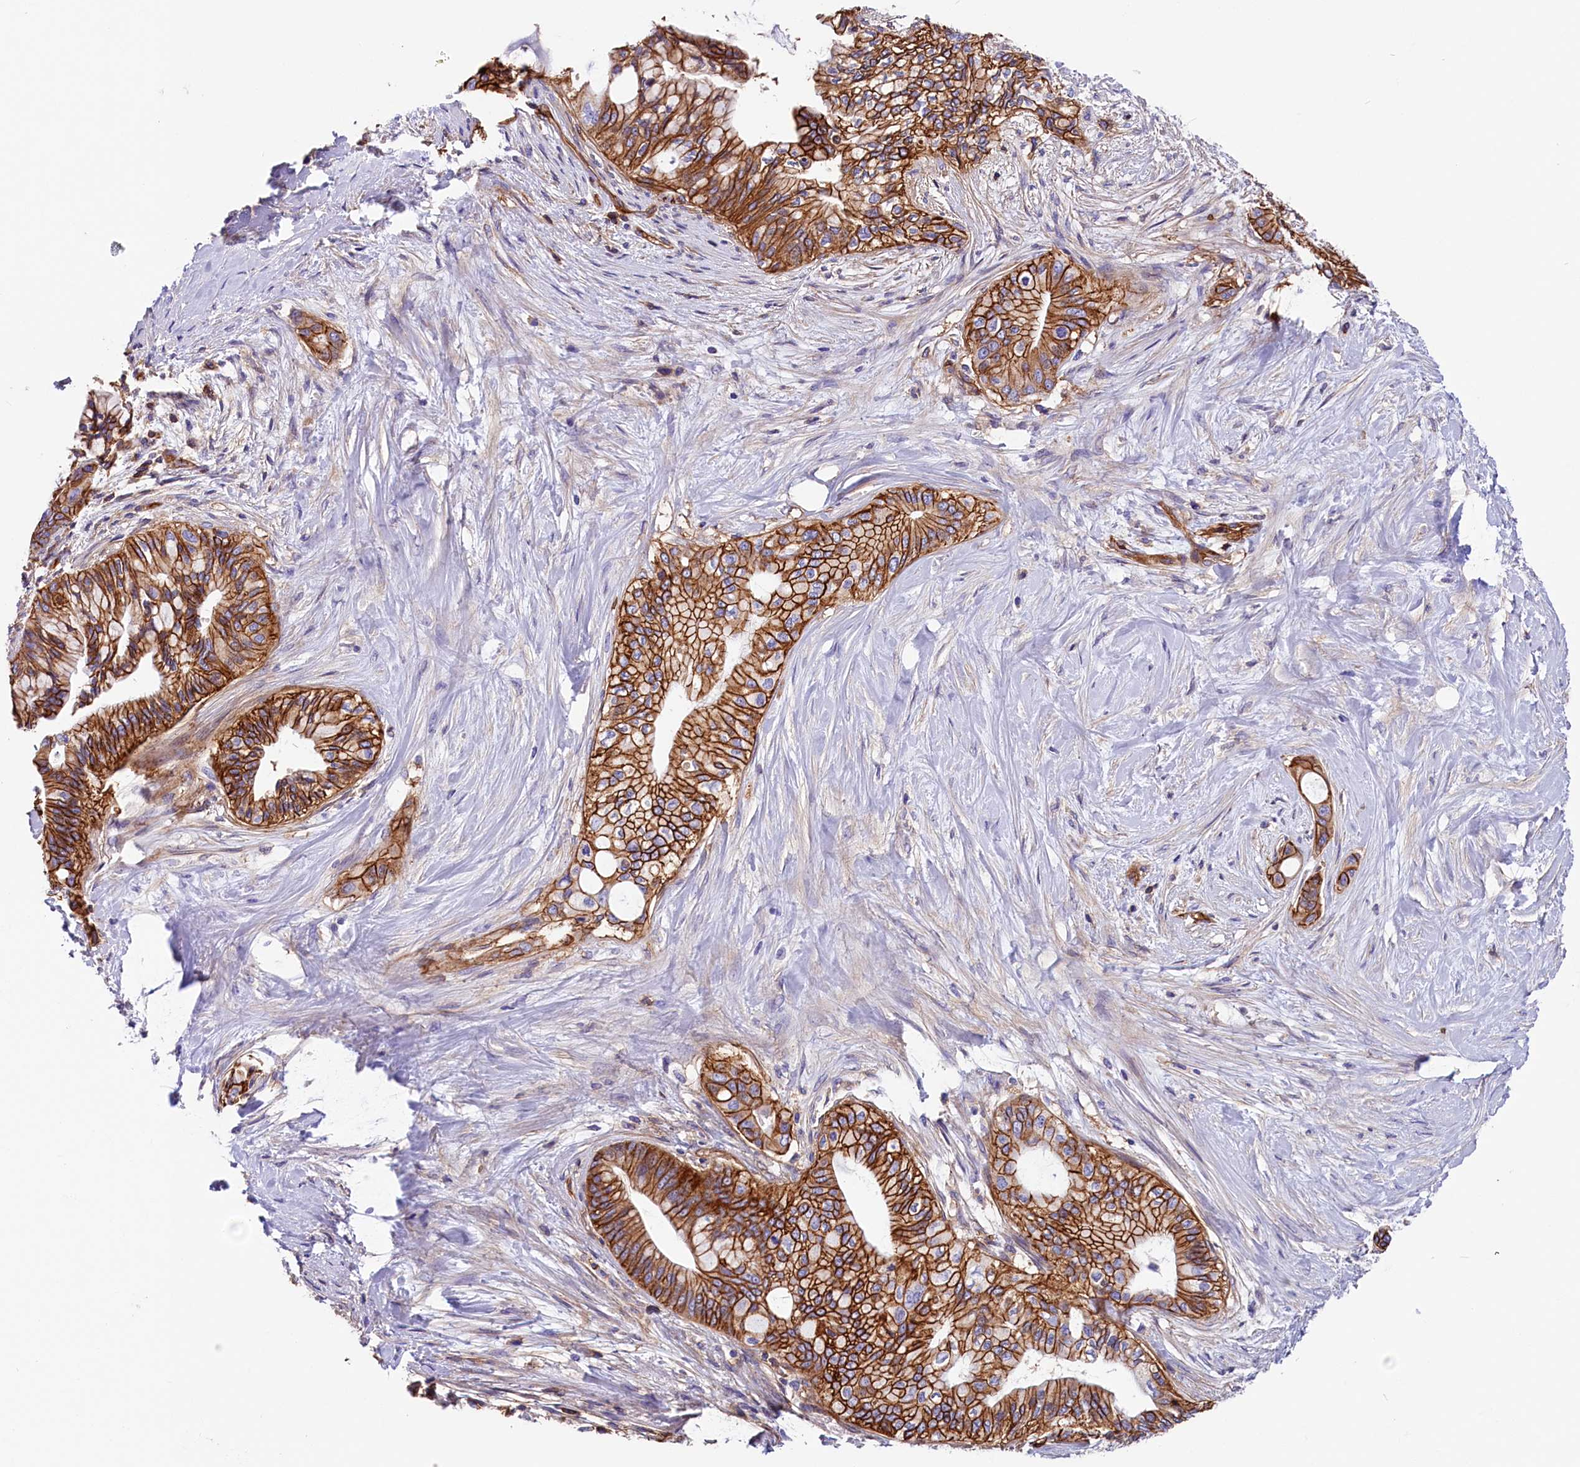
{"staining": {"intensity": "strong", "quantity": "25%-75%", "location": "cytoplasmic/membranous"}, "tissue": "pancreatic cancer", "cell_type": "Tumor cells", "image_type": "cancer", "snomed": [{"axis": "morphology", "description": "Adenocarcinoma, NOS"}, {"axis": "topography", "description": "Pancreas"}], "caption": "About 25%-75% of tumor cells in human pancreatic cancer (adenocarcinoma) reveal strong cytoplasmic/membranous protein staining as visualized by brown immunohistochemical staining.", "gene": "ATP2B4", "patient": {"sex": "male", "age": 46}}